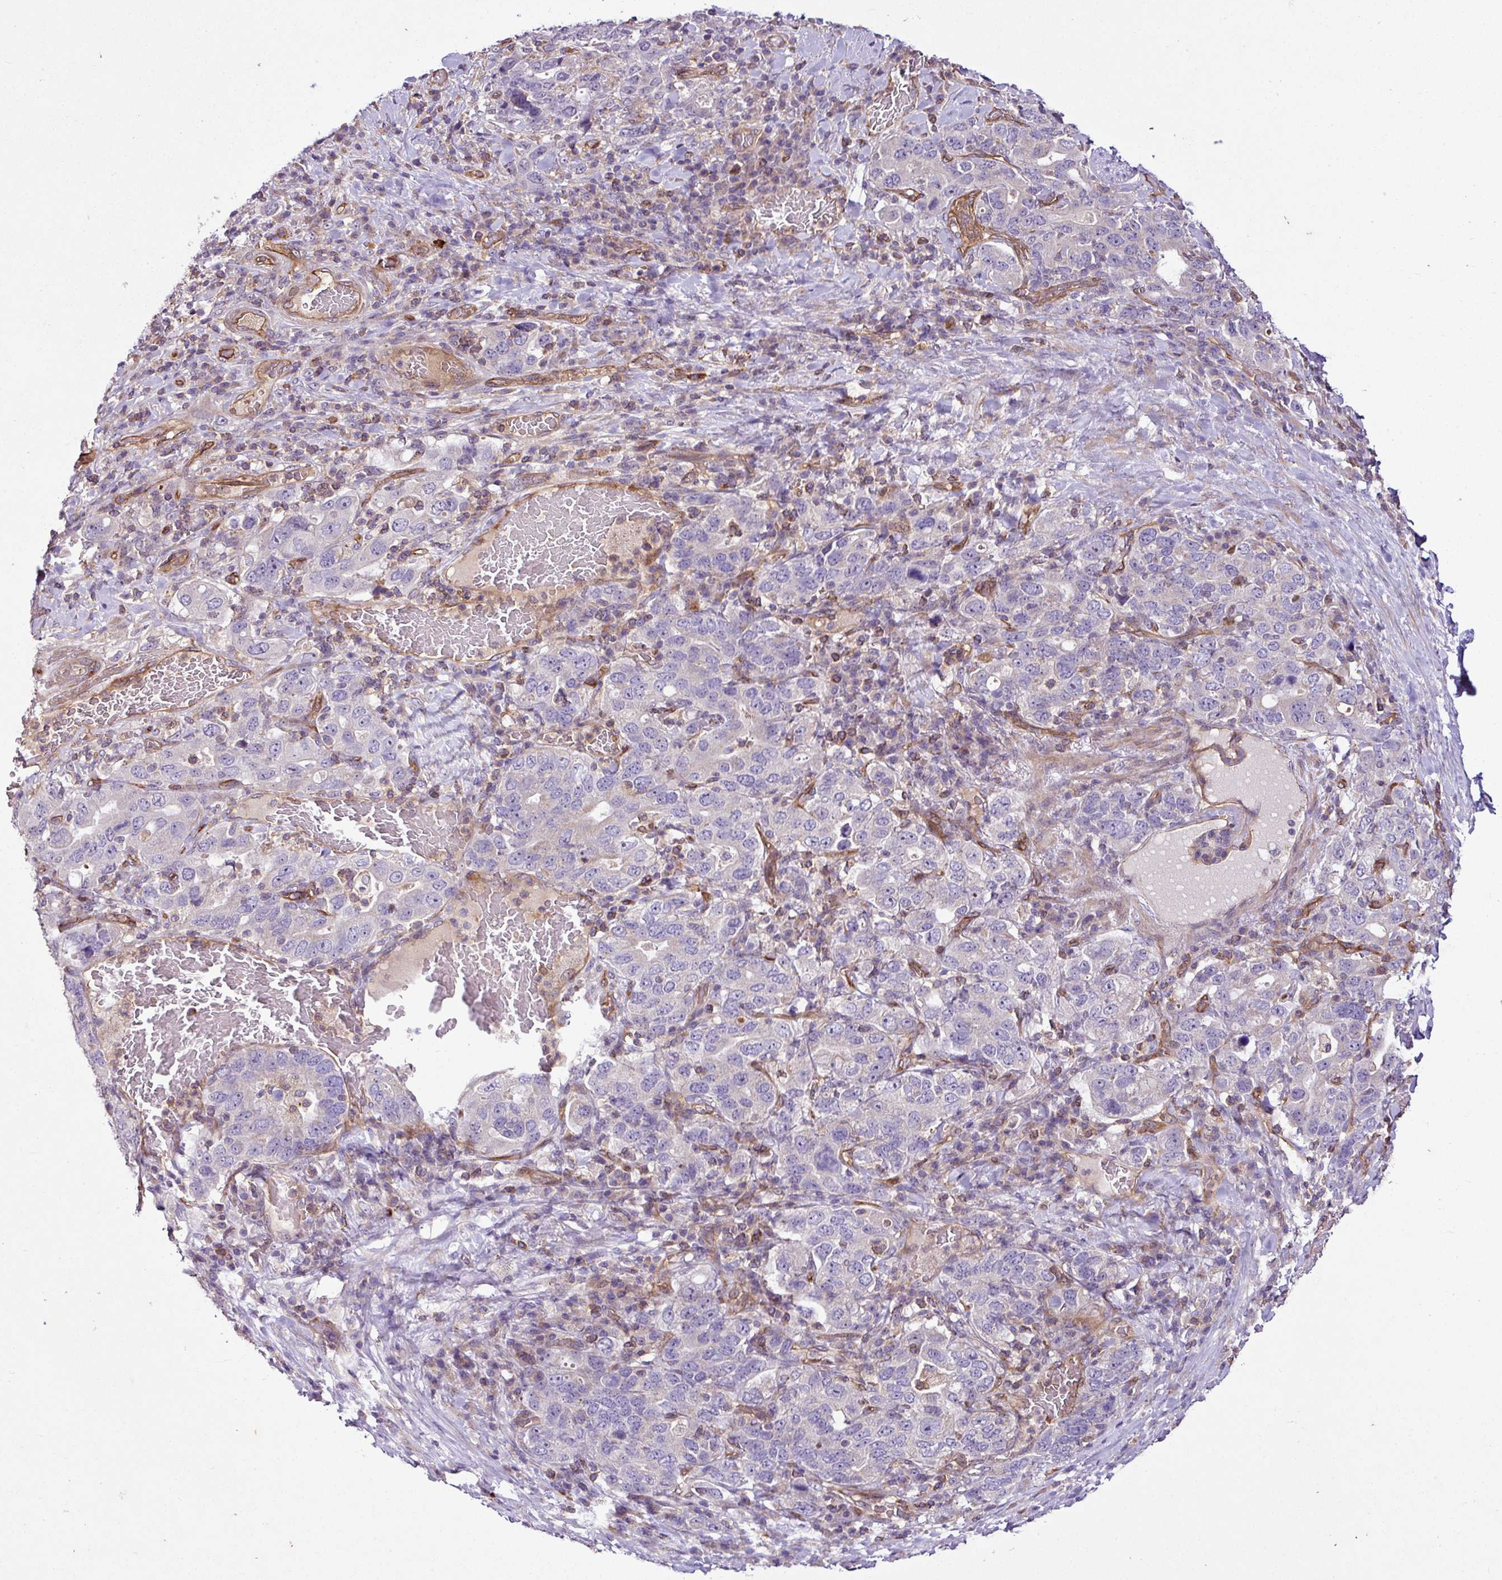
{"staining": {"intensity": "negative", "quantity": "none", "location": "none"}, "tissue": "stomach cancer", "cell_type": "Tumor cells", "image_type": "cancer", "snomed": [{"axis": "morphology", "description": "Adenocarcinoma, NOS"}, {"axis": "topography", "description": "Stomach, upper"}, {"axis": "topography", "description": "Stomach"}], "caption": "Micrograph shows no protein staining in tumor cells of stomach cancer (adenocarcinoma) tissue.", "gene": "ZNF106", "patient": {"sex": "male", "age": 62}}